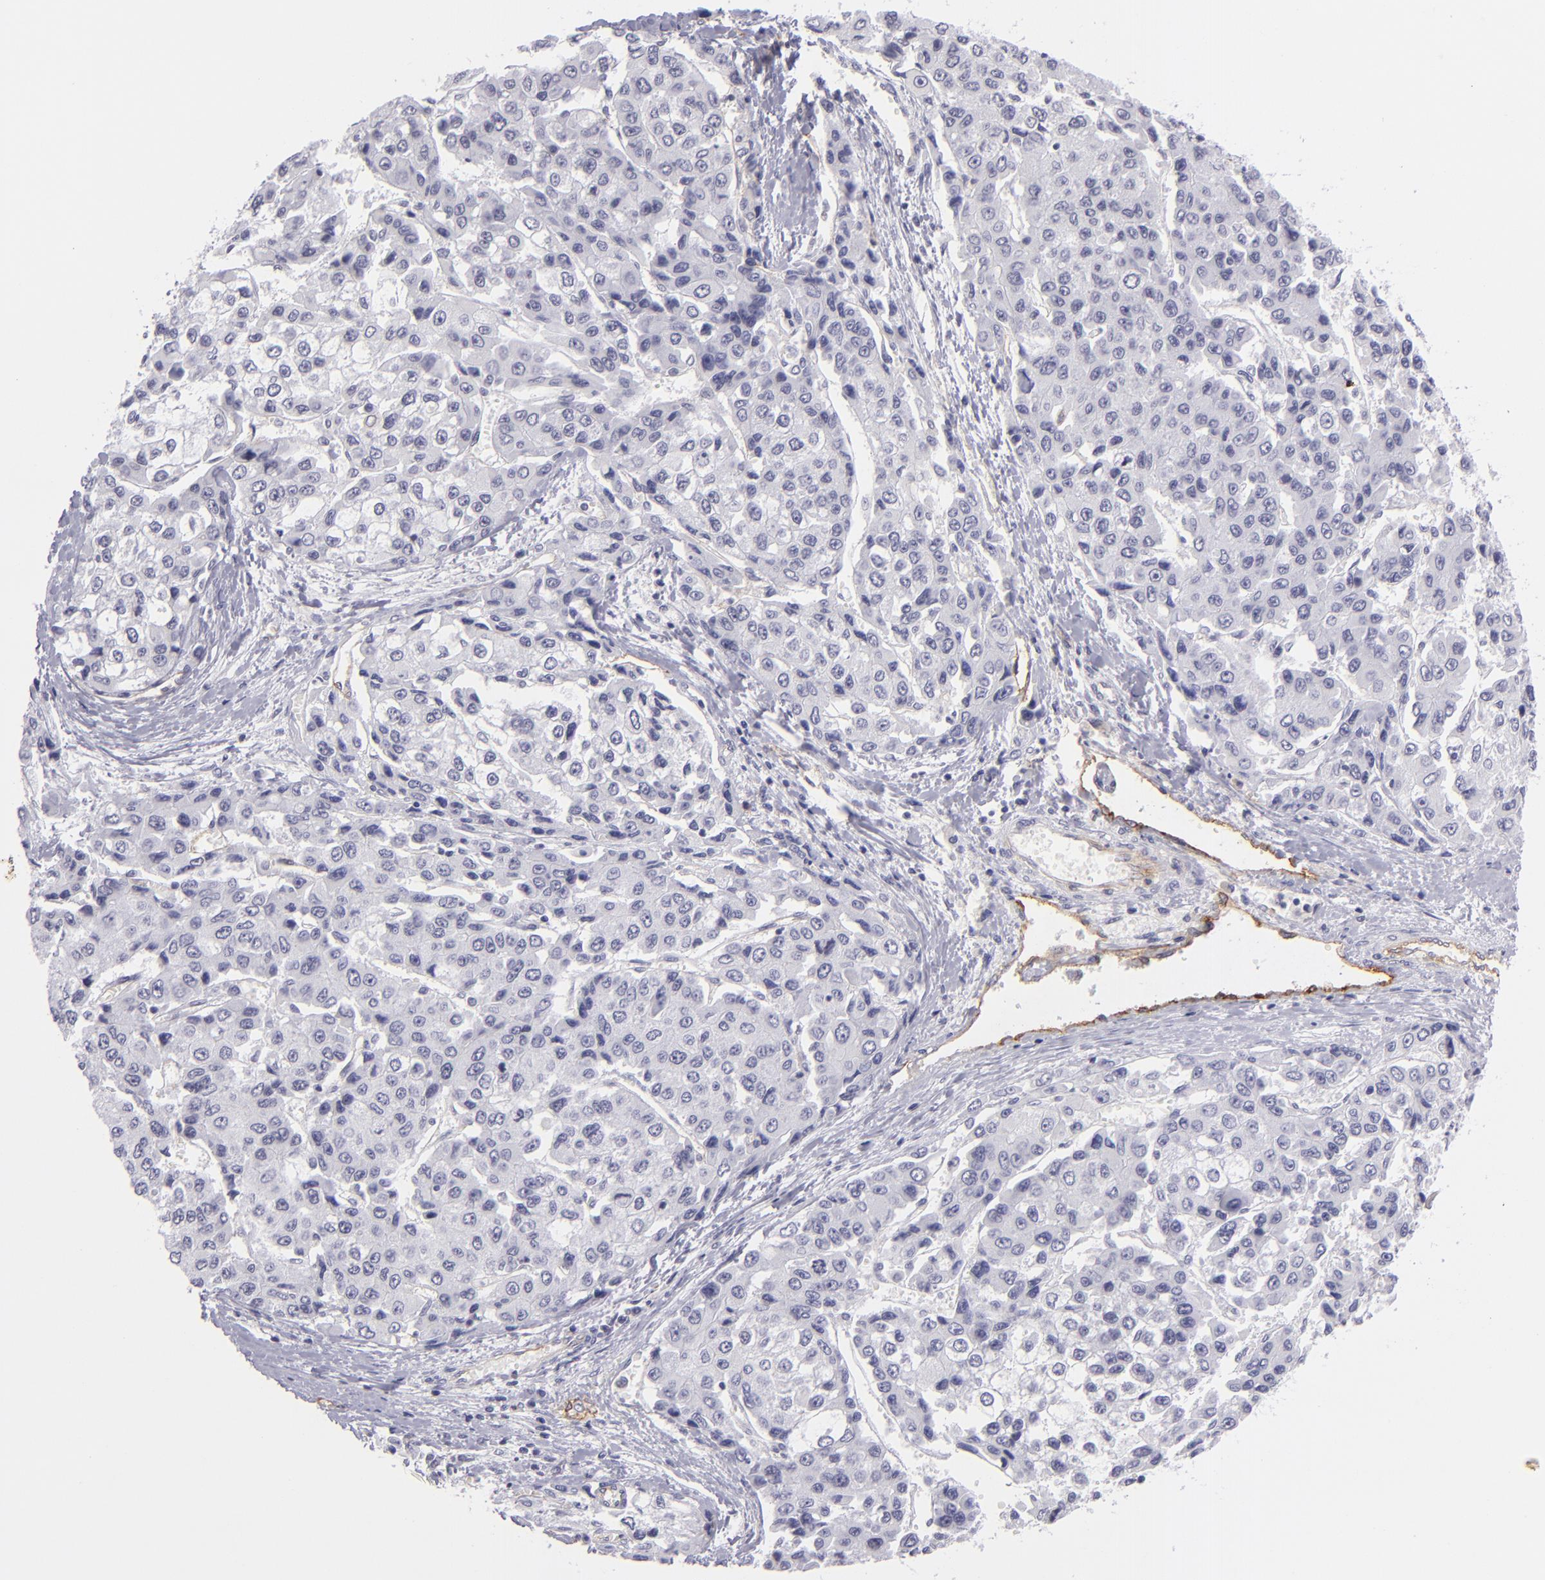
{"staining": {"intensity": "negative", "quantity": "none", "location": "none"}, "tissue": "liver cancer", "cell_type": "Tumor cells", "image_type": "cancer", "snomed": [{"axis": "morphology", "description": "Carcinoma, Hepatocellular, NOS"}, {"axis": "topography", "description": "Liver"}], "caption": "Liver cancer (hepatocellular carcinoma) stained for a protein using IHC demonstrates no expression tumor cells.", "gene": "THBD", "patient": {"sex": "female", "age": 66}}